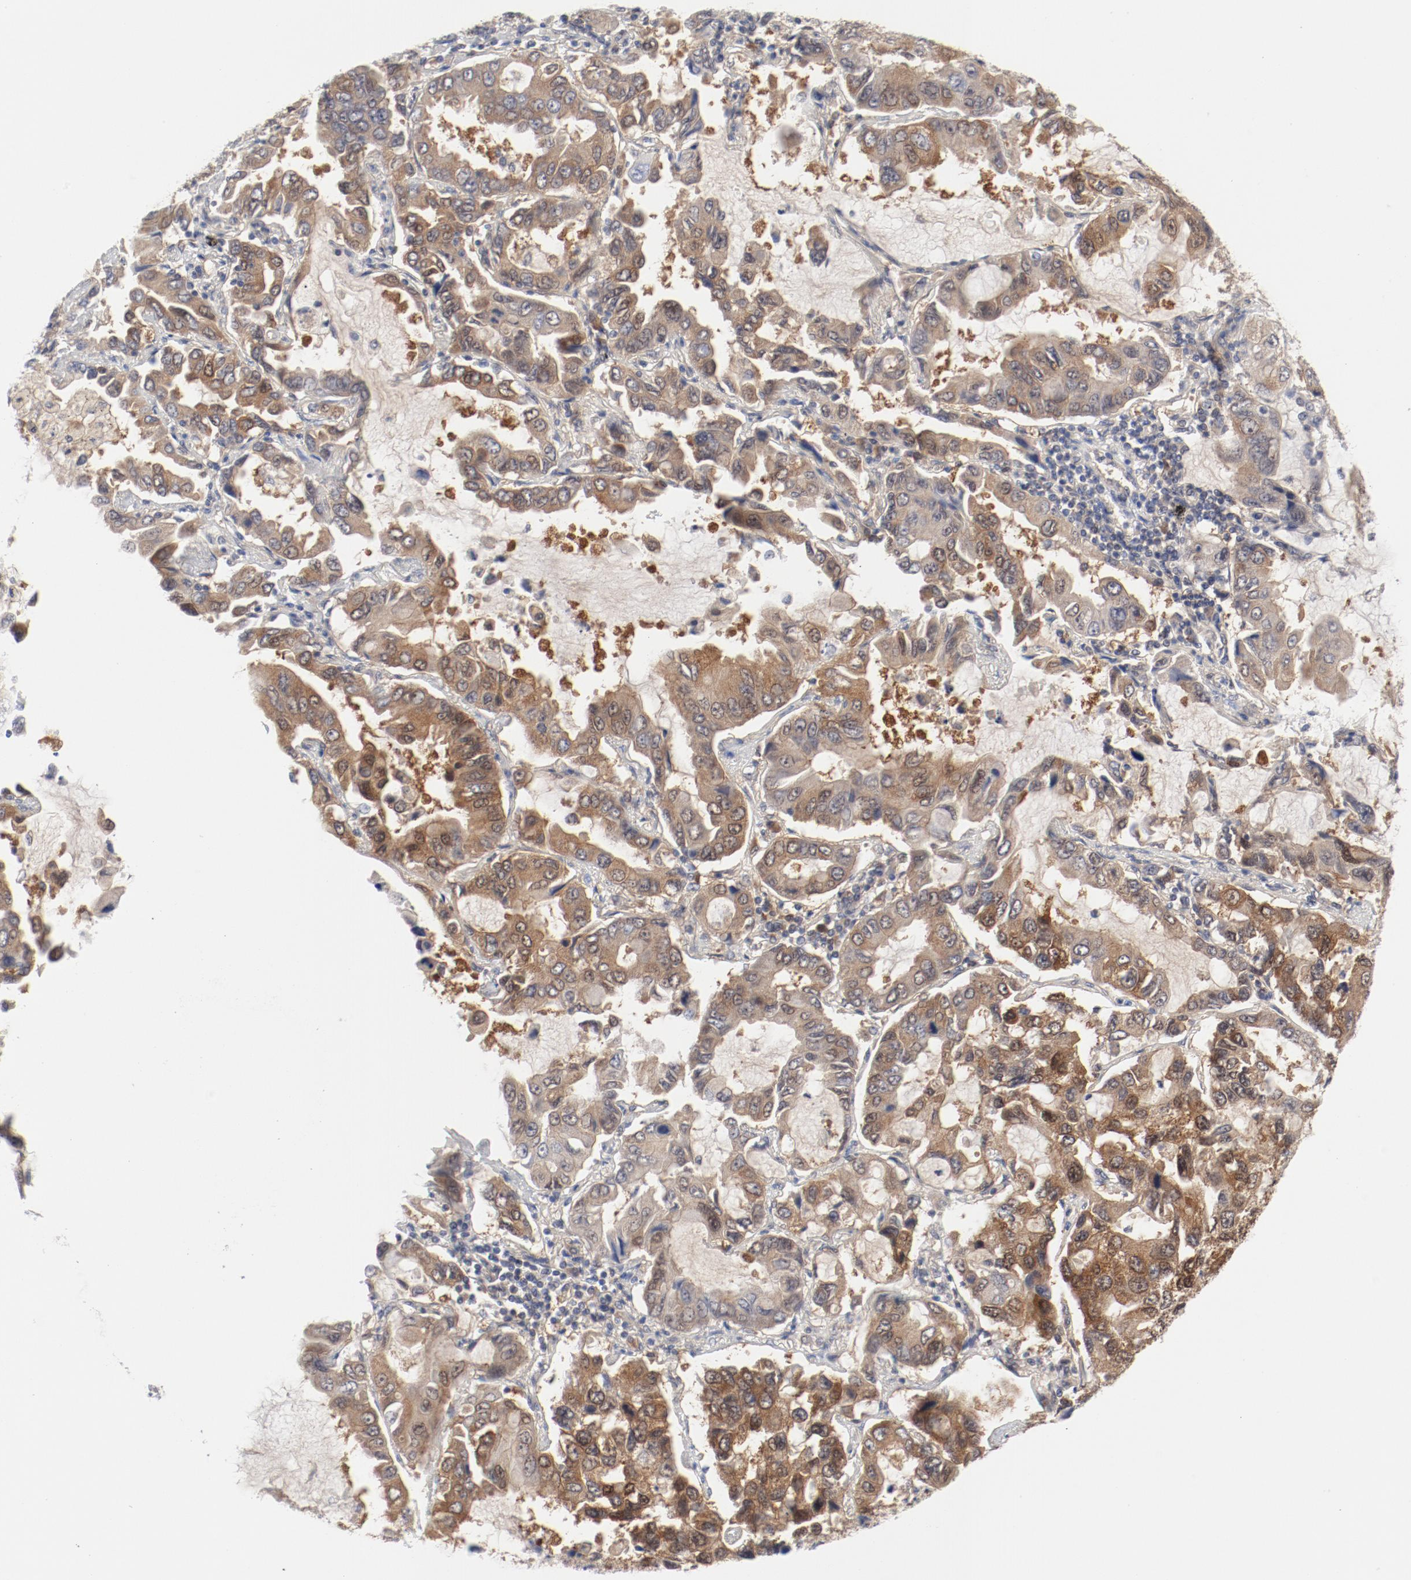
{"staining": {"intensity": "moderate", "quantity": ">75%", "location": "cytoplasmic/membranous,nuclear"}, "tissue": "lung cancer", "cell_type": "Tumor cells", "image_type": "cancer", "snomed": [{"axis": "morphology", "description": "Adenocarcinoma, NOS"}, {"axis": "topography", "description": "Lung"}], "caption": "Protein expression analysis of lung cancer (adenocarcinoma) reveals moderate cytoplasmic/membranous and nuclear expression in about >75% of tumor cells.", "gene": "BAD", "patient": {"sex": "male", "age": 64}}